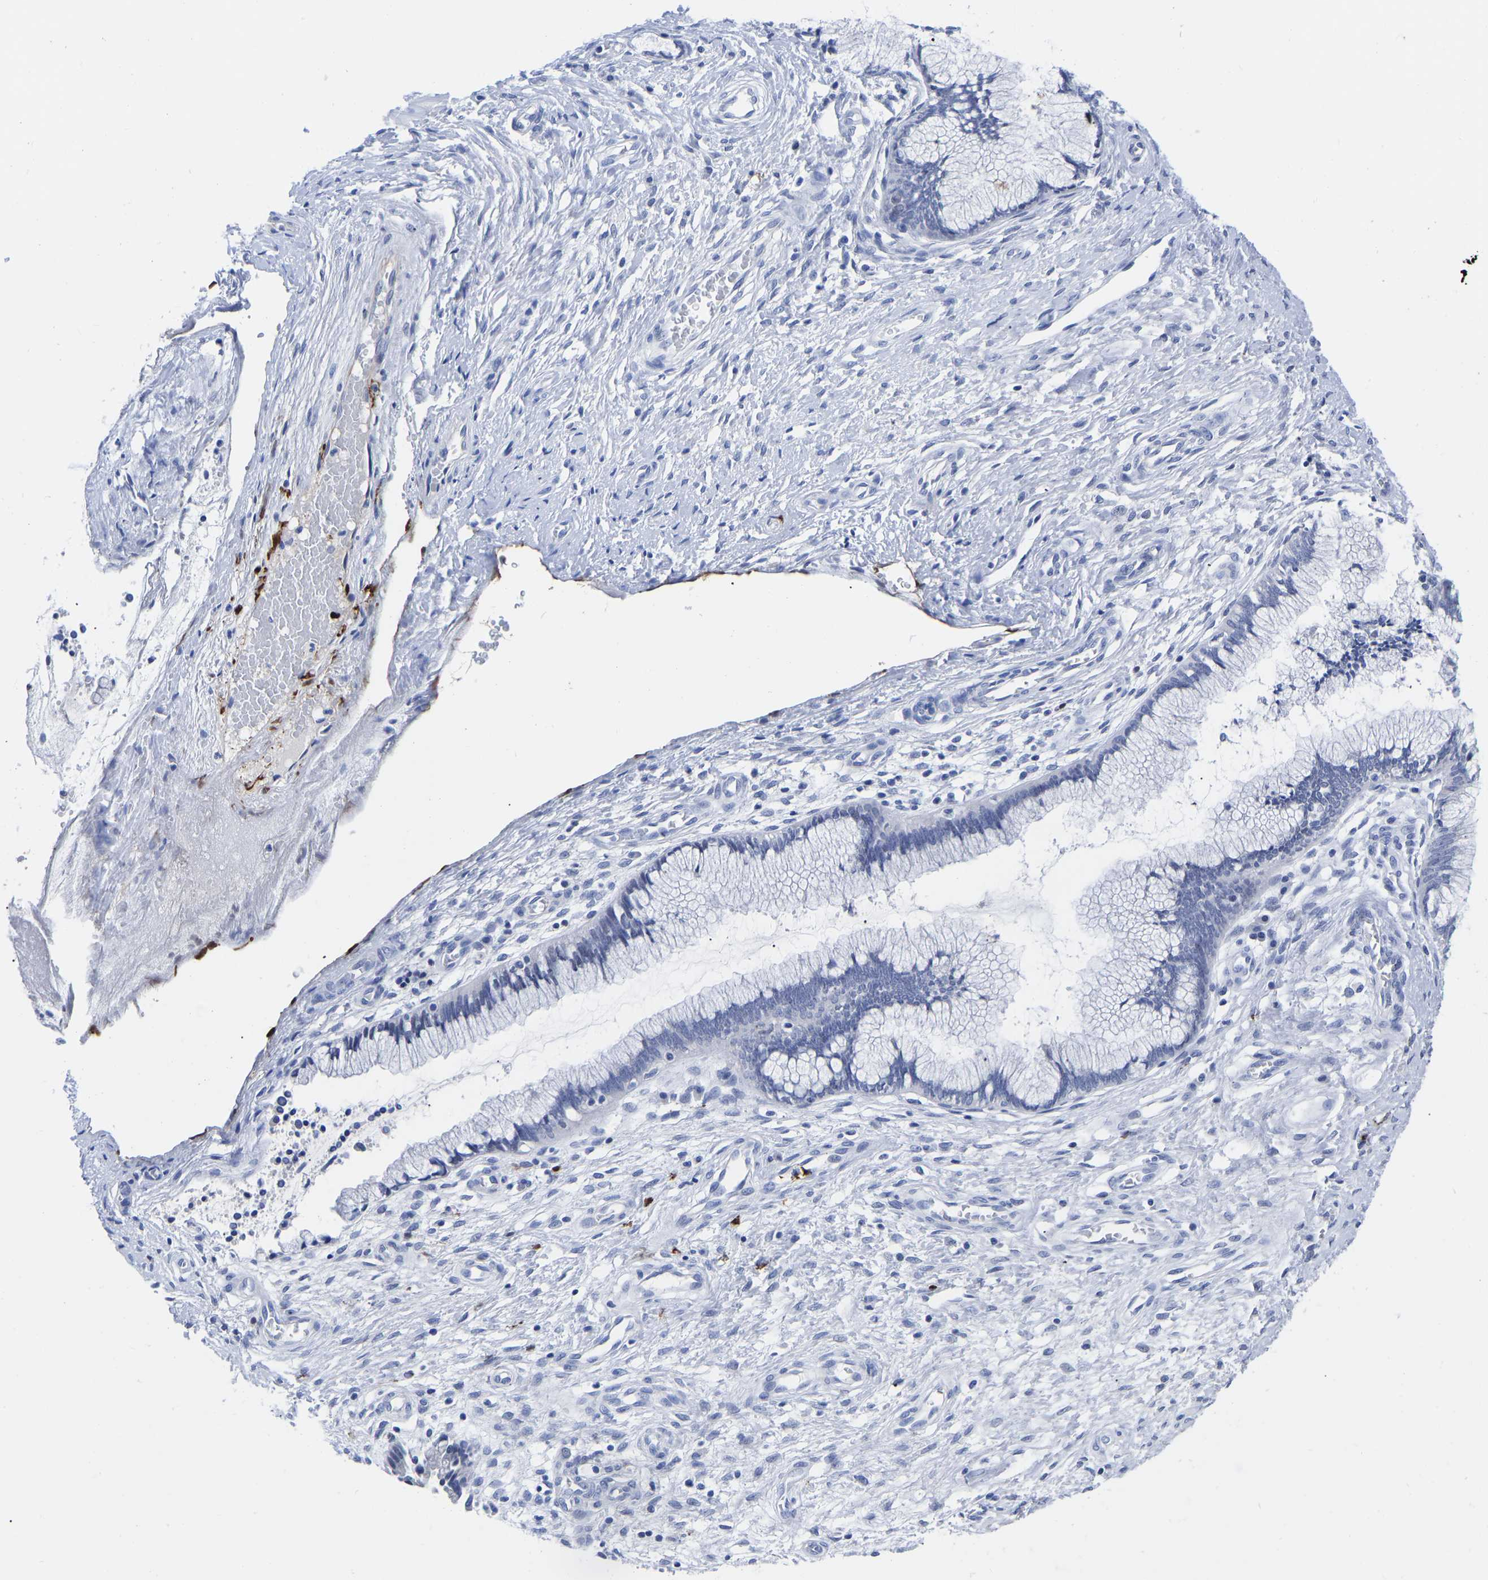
{"staining": {"intensity": "negative", "quantity": "none", "location": "none"}, "tissue": "cervix", "cell_type": "Glandular cells", "image_type": "normal", "snomed": [{"axis": "morphology", "description": "Normal tissue, NOS"}, {"axis": "topography", "description": "Cervix"}], "caption": "DAB immunohistochemical staining of normal human cervix displays no significant positivity in glandular cells.", "gene": "GPA33", "patient": {"sex": "female", "age": 55}}